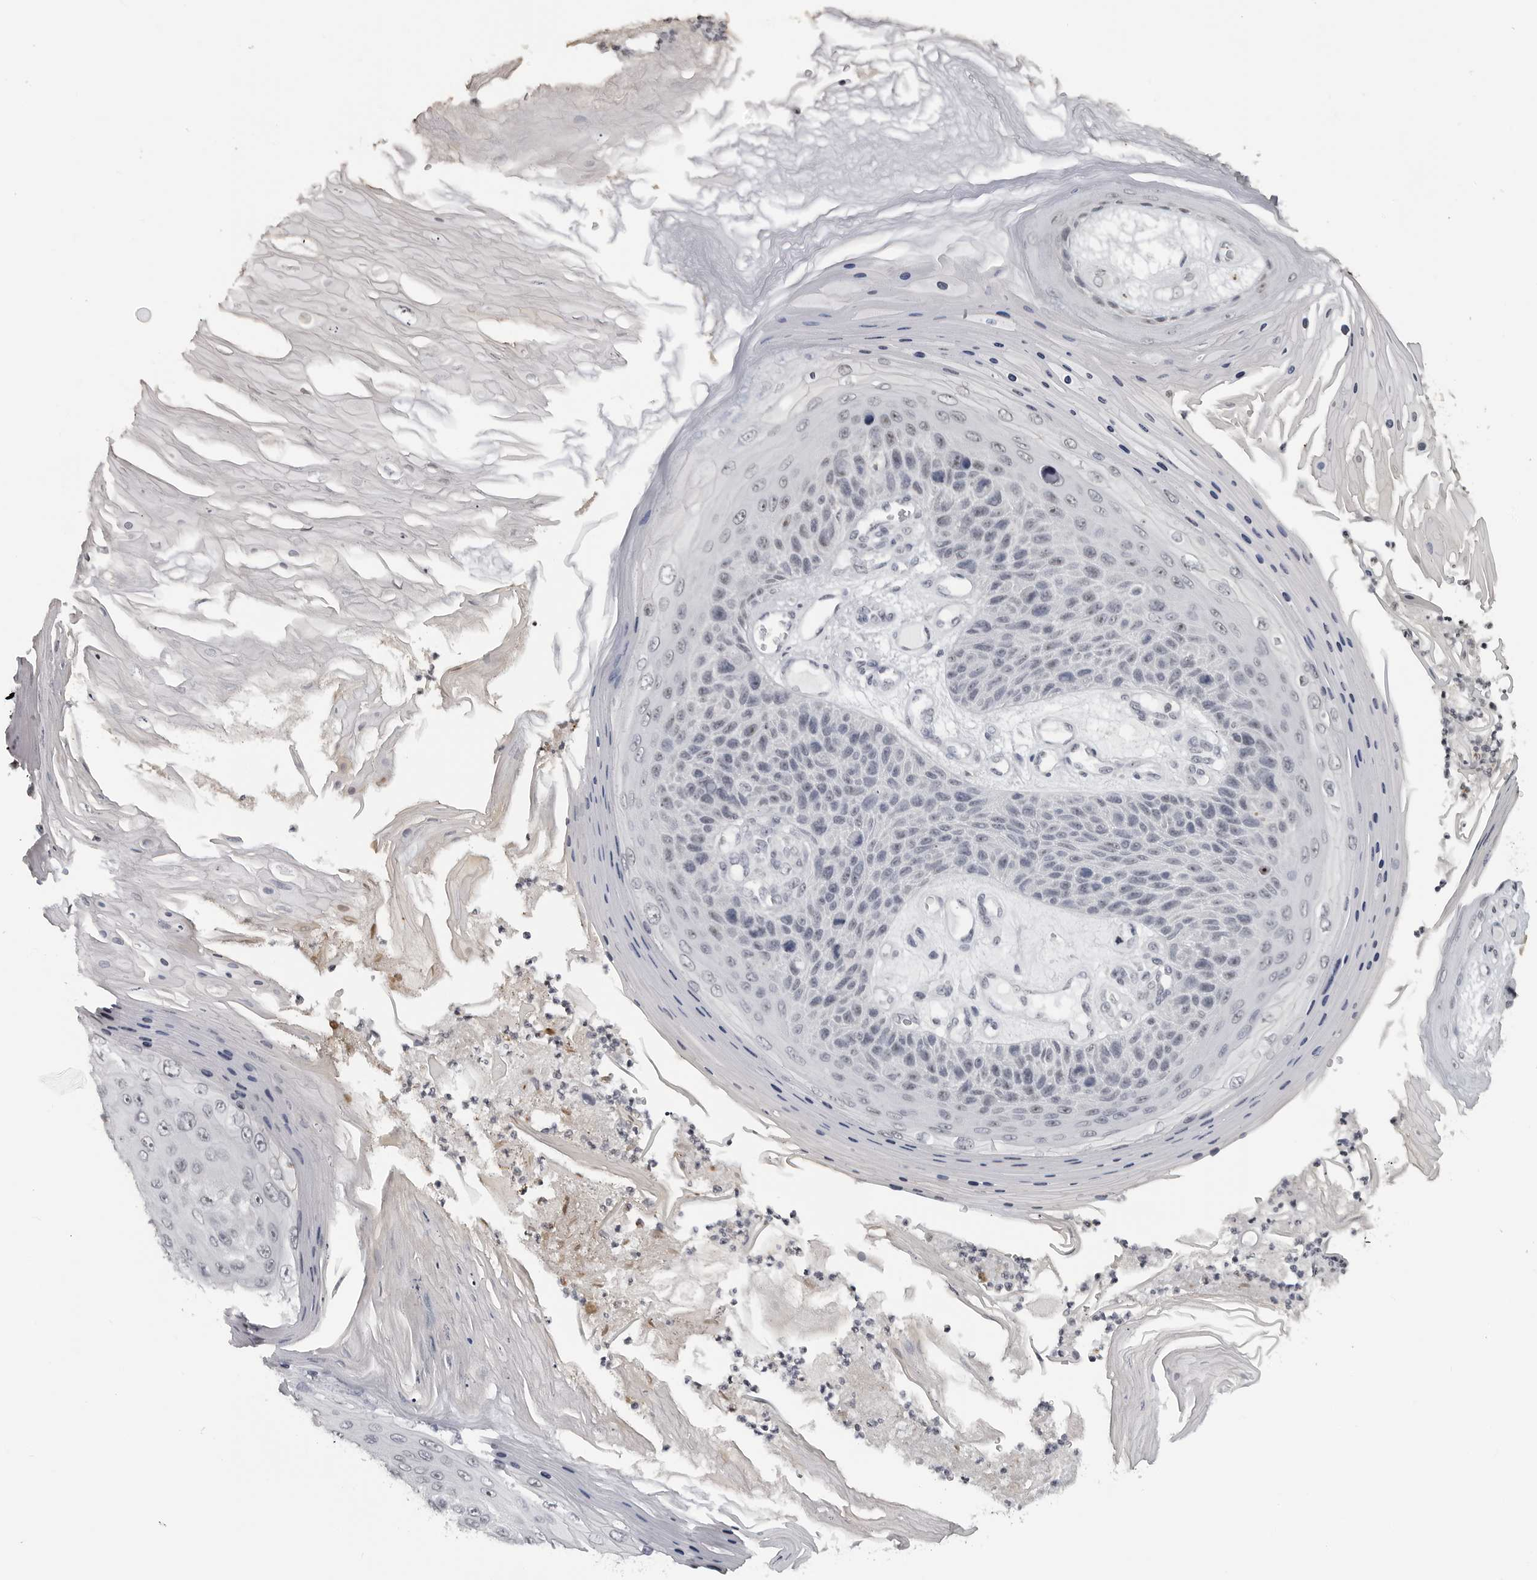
{"staining": {"intensity": "negative", "quantity": "none", "location": "none"}, "tissue": "skin cancer", "cell_type": "Tumor cells", "image_type": "cancer", "snomed": [{"axis": "morphology", "description": "Squamous cell carcinoma, NOS"}, {"axis": "topography", "description": "Skin"}], "caption": "This is an immunohistochemistry histopathology image of skin squamous cell carcinoma. There is no staining in tumor cells.", "gene": "DDX54", "patient": {"sex": "female", "age": 88}}